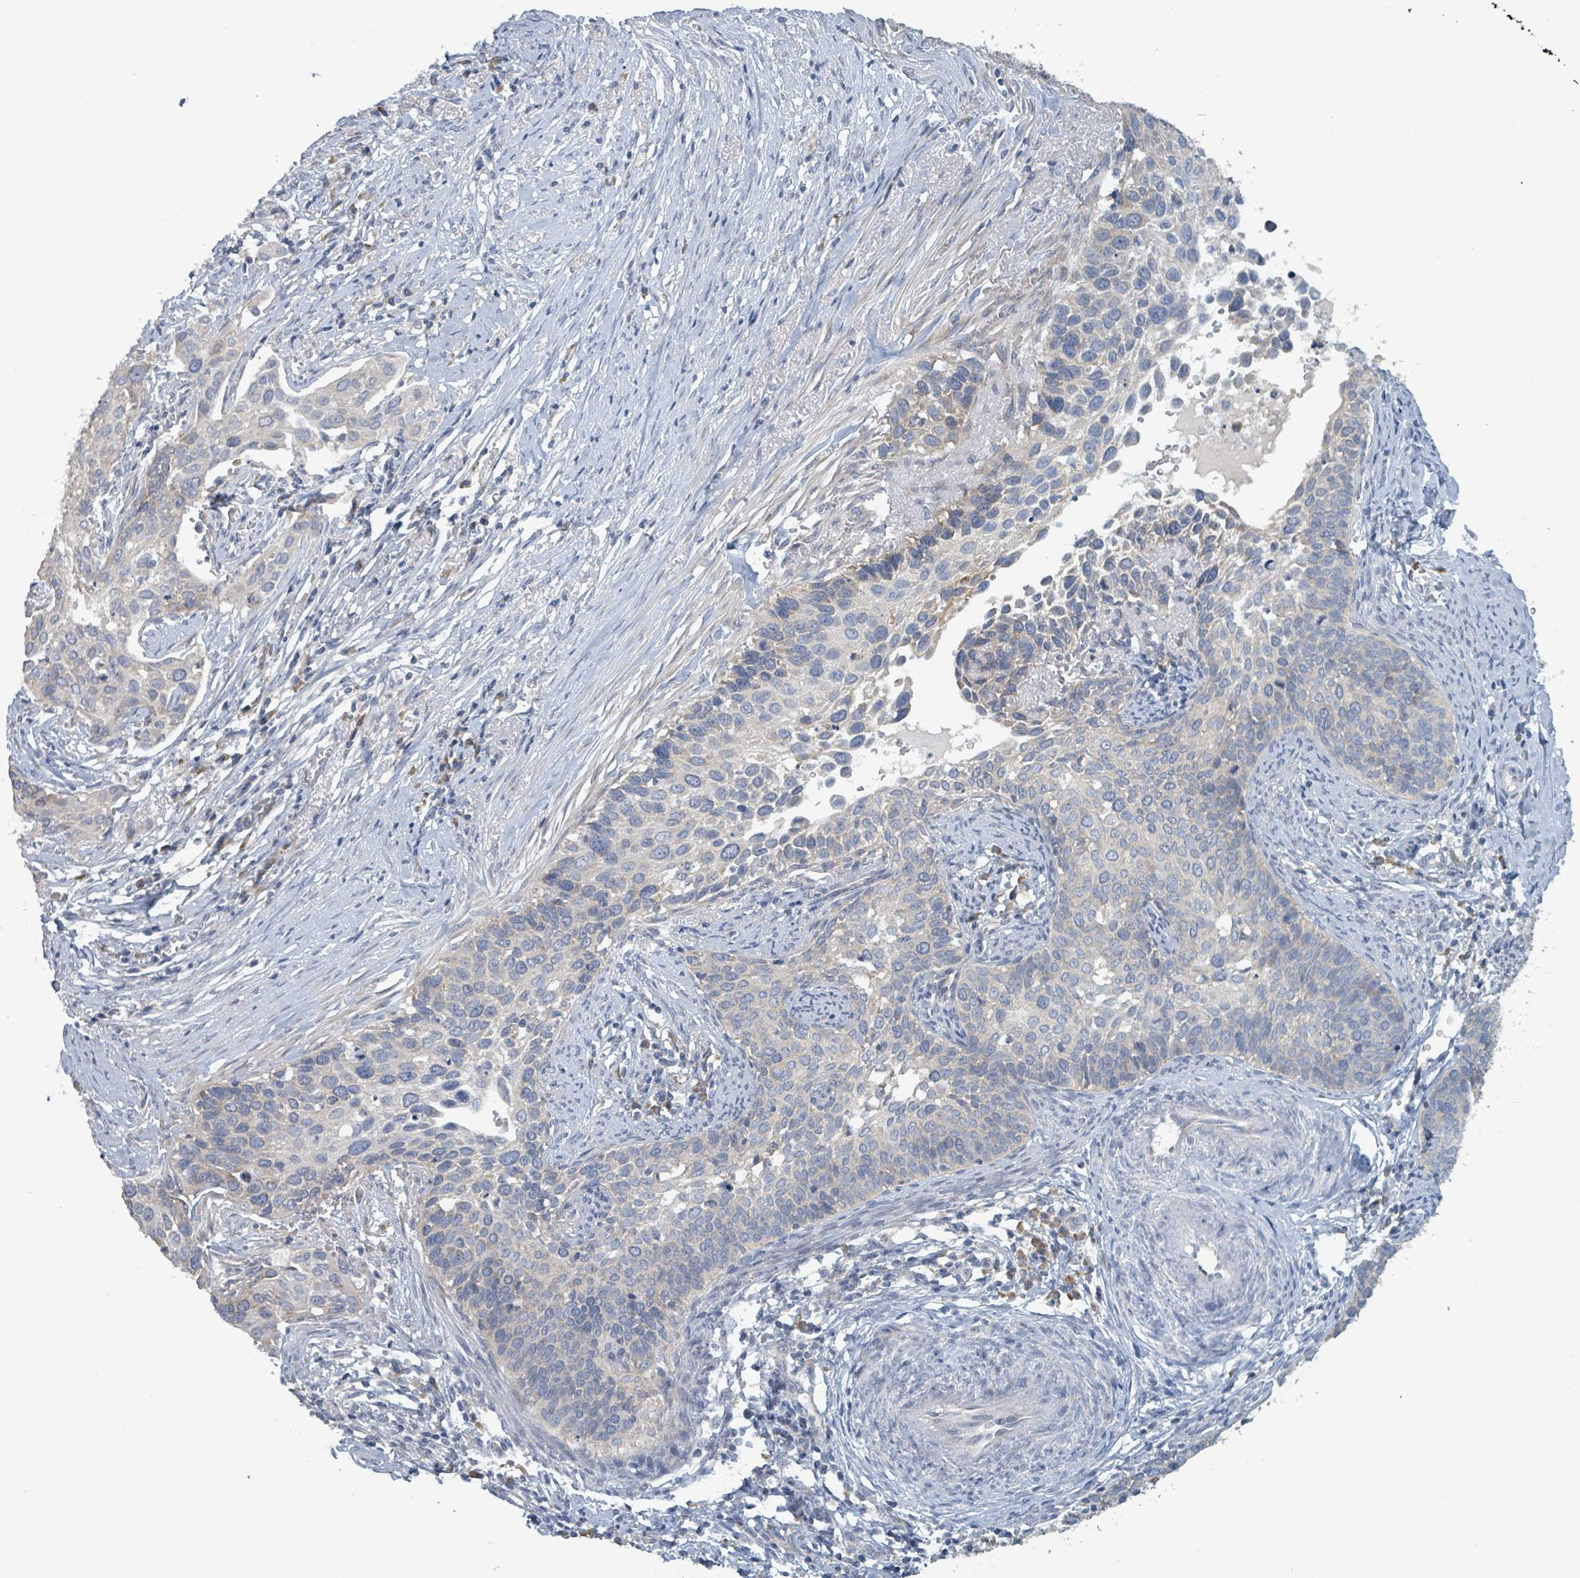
{"staining": {"intensity": "negative", "quantity": "none", "location": "none"}, "tissue": "cervical cancer", "cell_type": "Tumor cells", "image_type": "cancer", "snomed": [{"axis": "morphology", "description": "Squamous cell carcinoma, NOS"}, {"axis": "topography", "description": "Cervix"}], "caption": "Immunohistochemical staining of cervical cancer (squamous cell carcinoma) displays no significant positivity in tumor cells.", "gene": "RPL32", "patient": {"sex": "female", "age": 44}}